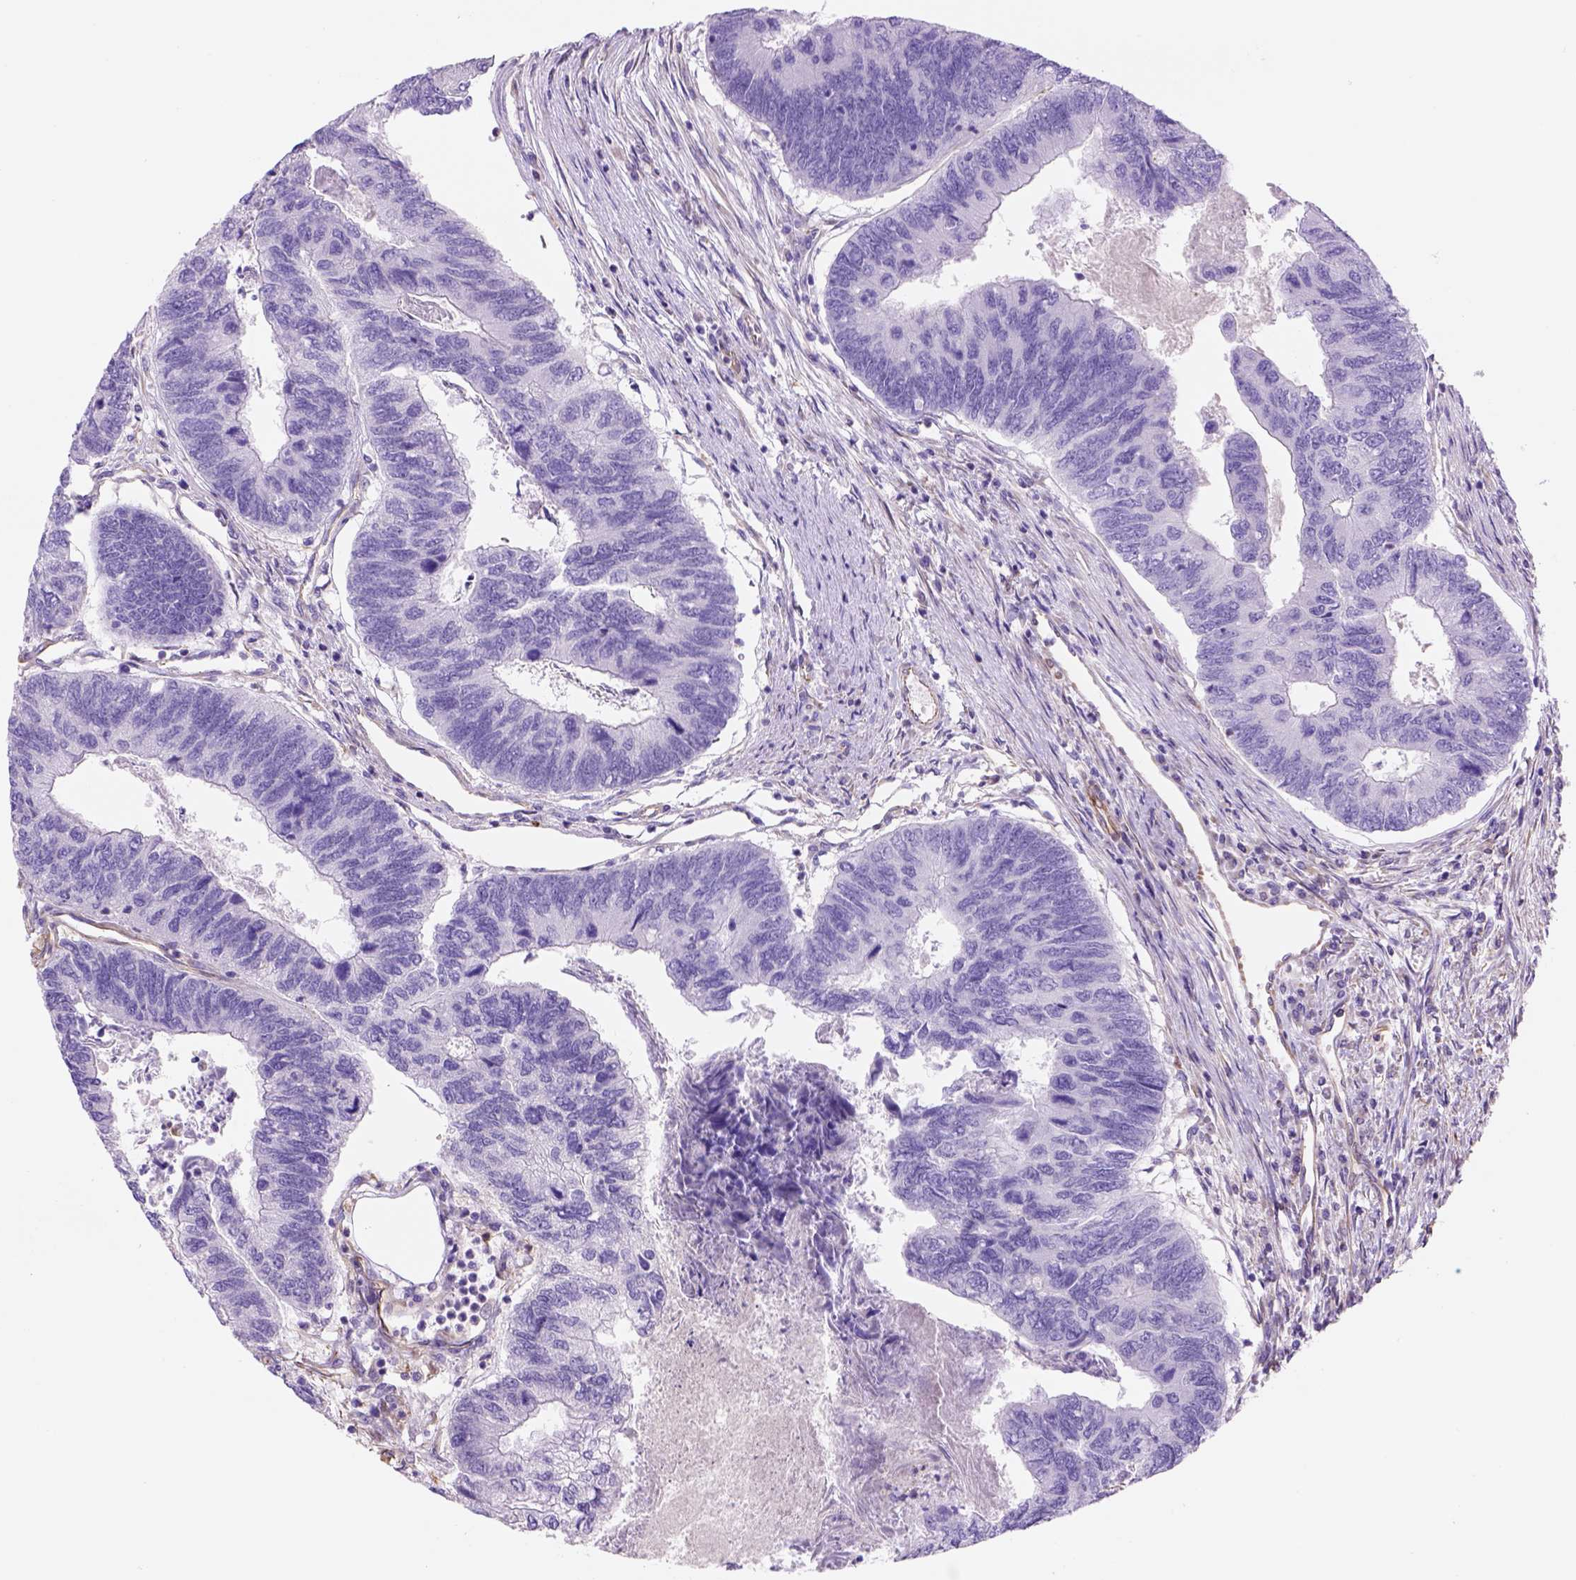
{"staining": {"intensity": "negative", "quantity": "none", "location": "none"}, "tissue": "colorectal cancer", "cell_type": "Tumor cells", "image_type": "cancer", "snomed": [{"axis": "morphology", "description": "Adenocarcinoma, NOS"}, {"axis": "topography", "description": "Colon"}], "caption": "An image of colorectal adenocarcinoma stained for a protein displays no brown staining in tumor cells.", "gene": "ZZZ3", "patient": {"sex": "female", "age": 67}}